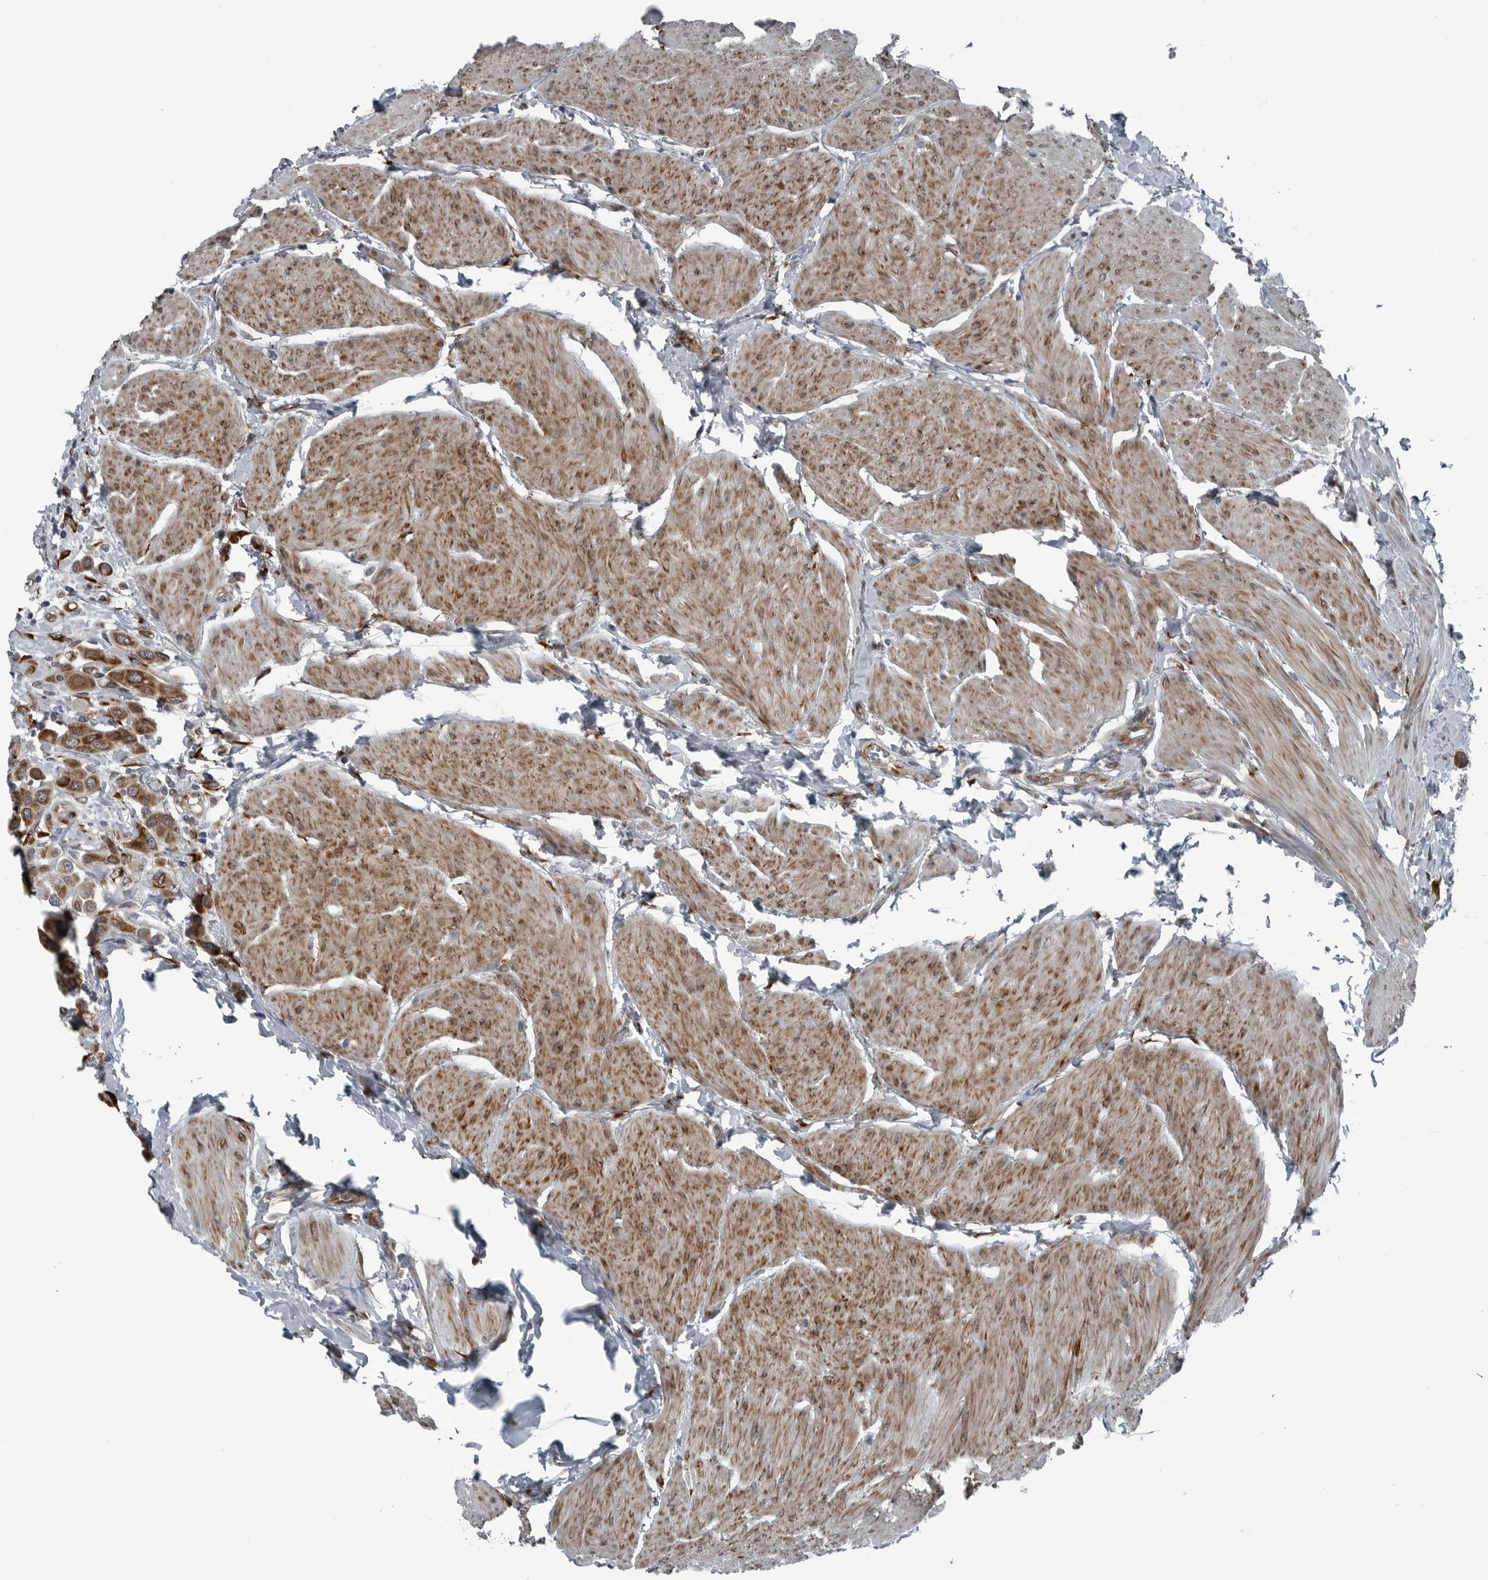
{"staining": {"intensity": "strong", "quantity": ">75%", "location": "cytoplasmic/membranous"}, "tissue": "urothelial cancer", "cell_type": "Tumor cells", "image_type": "cancer", "snomed": [{"axis": "morphology", "description": "Urothelial carcinoma, High grade"}, {"axis": "topography", "description": "Urinary bladder"}], "caption": "The image exhibits a brown stain indicating the presence of a protein in the cytoplasmic/membranous of tumor cells in urothelial carcinoma (high-grade).", "gene": "CEP85", "patient": {"sex": "male", "age": 50}}